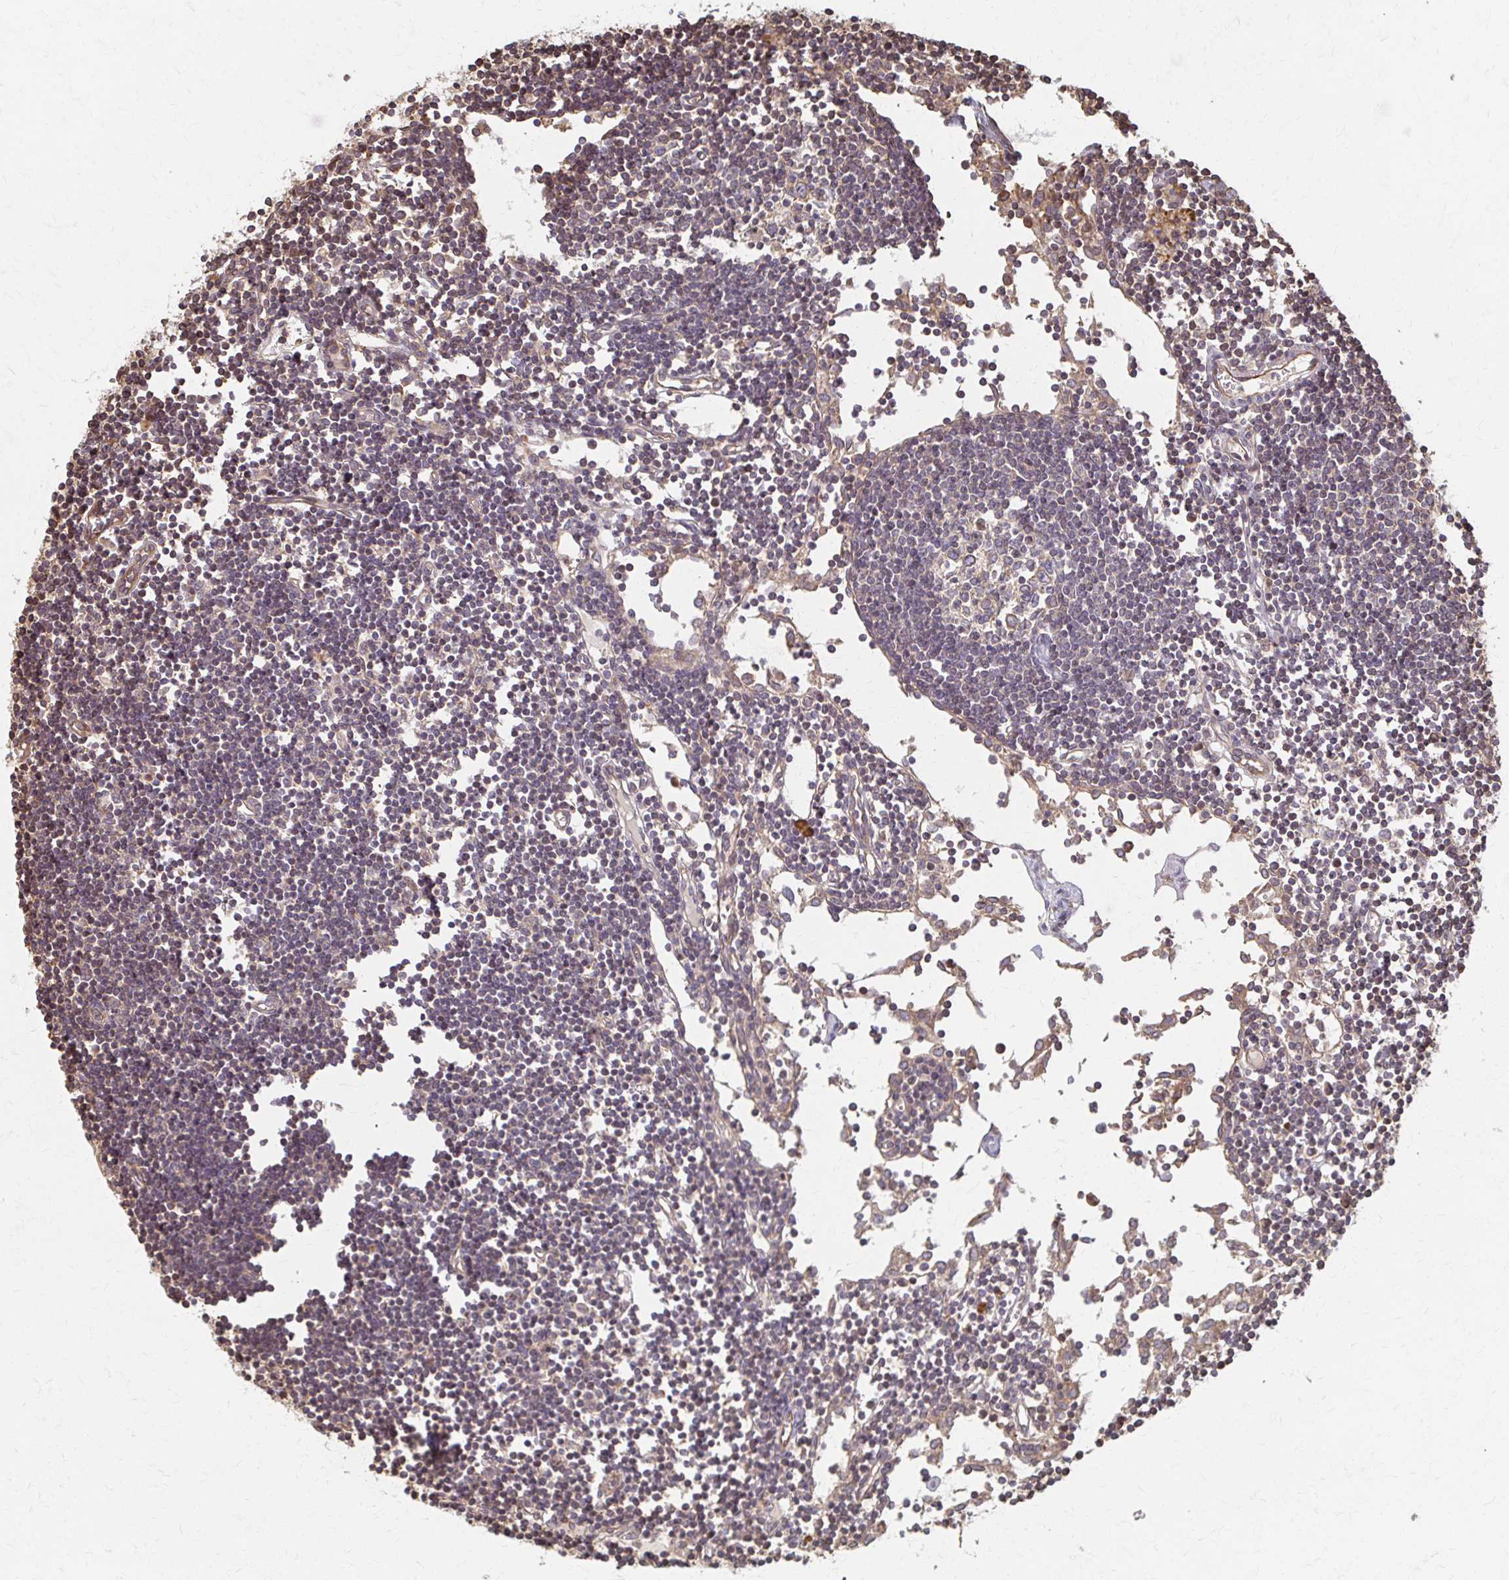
{"staining": {"intensity": "moderate", "quantity": ">75%", "location": "cytoplasmic/membranous"}, "tissue": "lymph node", "cell_type": "Germinal center cells", "image_type": "normal", "snomed": [{"axis": "morphology", "description": "Normal tissue, NOS"}, {"axis": "topography", "description": "Lymph node"}], "caption": "Lymph node stained with IHC shows moderate cytoplasmic/membranous positivity in about >75% of germinal center cells.", "gene": "ARHGAP35", "patient": {"sex": "female", "age": 65}}